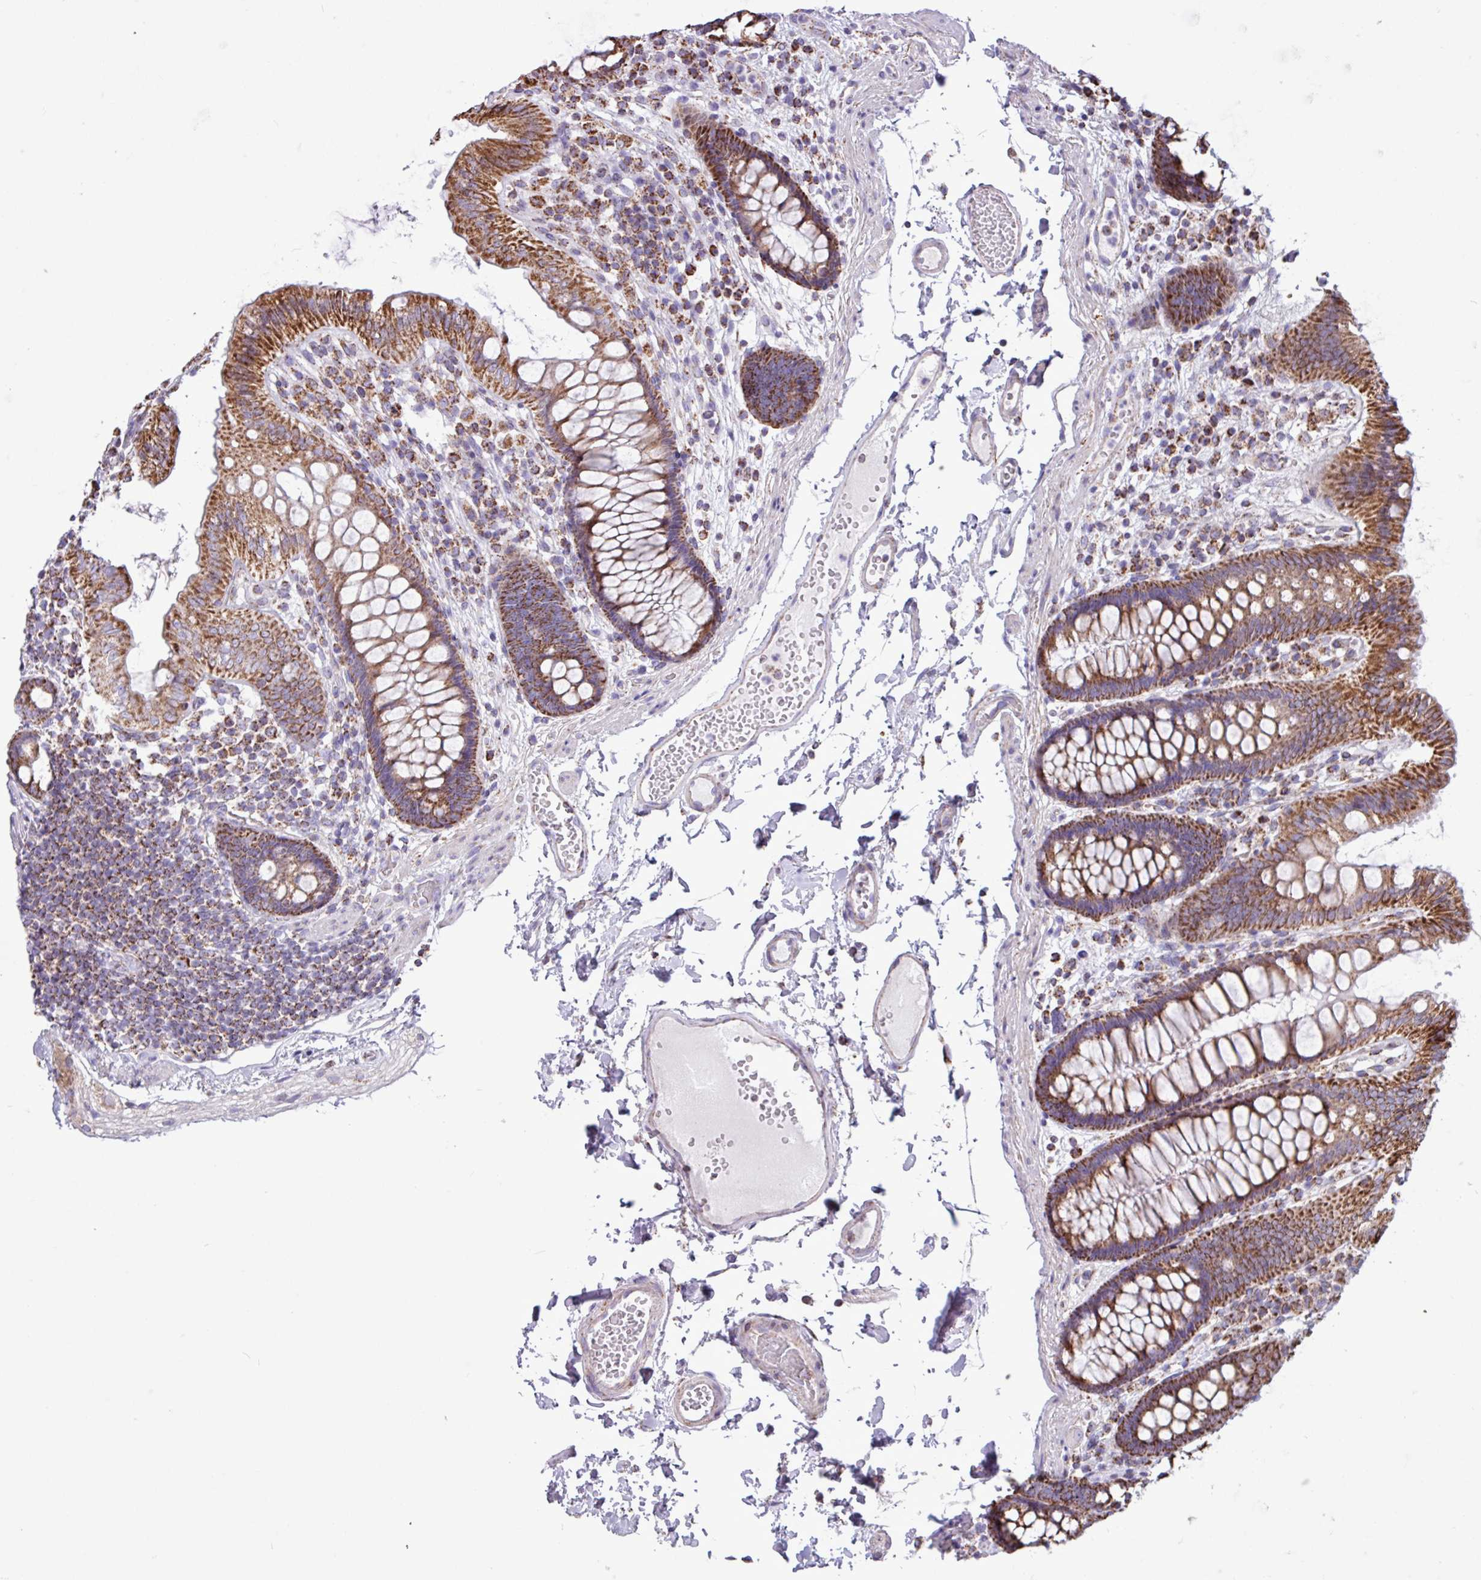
{"staining": {"intensity": "moderate", "quantity": "<25%", "location": "cytoplasmic/membranous"}, "tissue": "colon", "cell_type": "Endothelial cells", "image_type": "normal", "snomed": [{"axis": "morphology", "description": "Normal tissue, NOS"}, {"axis": "topography", "description": "Colon"}], "caption": "Unremarkable colon demonstrates moderate cytoplasmic/membranous staining in about <25% of endothelial cells, visualized by immunohistochemistry. The protein is shown in brown color, while the nuclei are stained blue.", "gene": "RTL3", "patient": {"sex": "male", "age": 84}}